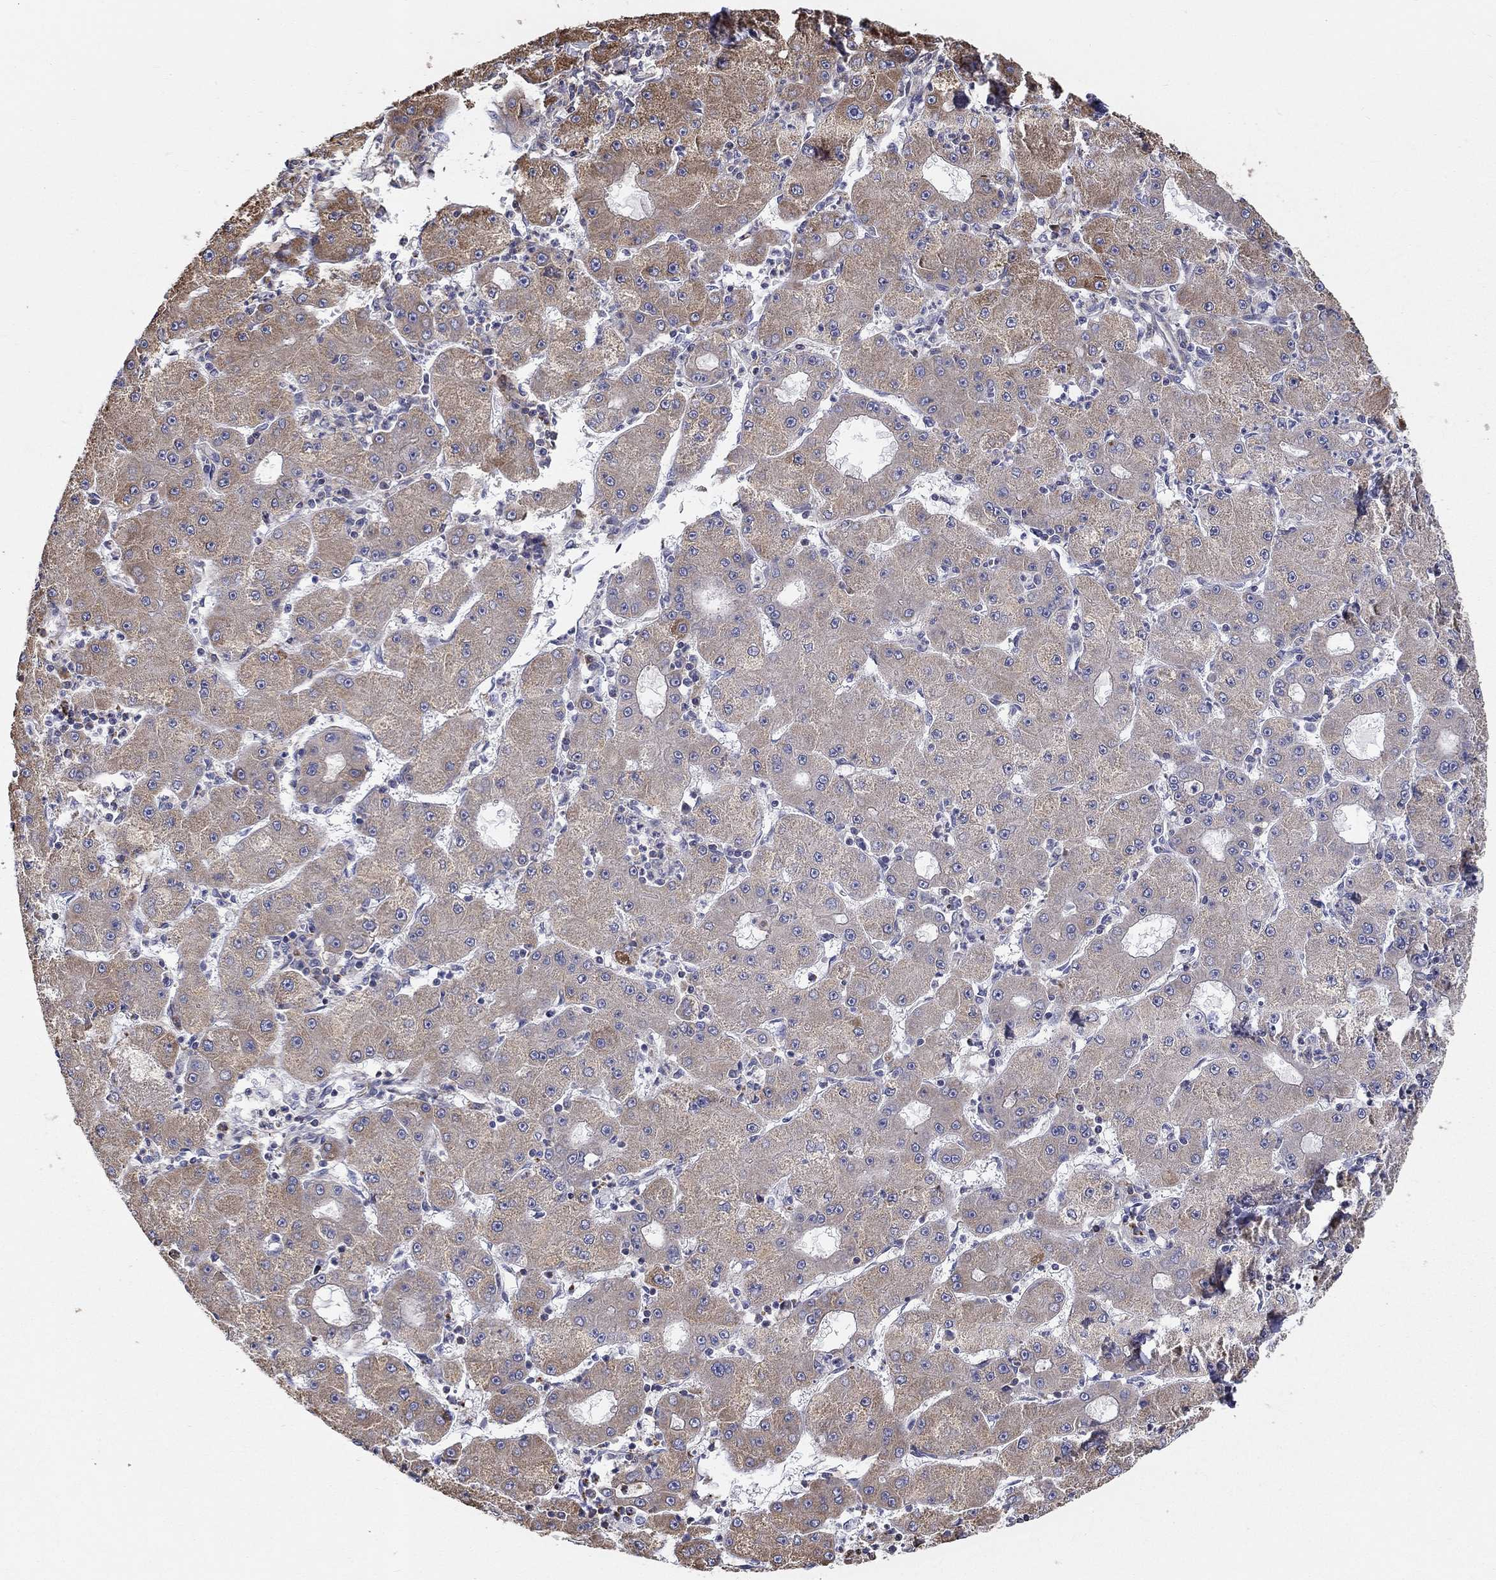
{"staining": {"intensity": "moderate", "quantity": "<25%", "location": "cytoplasmic/membranous"}, "tissue": "liver cancer", "cell_type": "Tumor cells", "image_type": "cancer", "snomed": [{"axis": "morphology", "description": "Carcinoma, Hepatocellular, NOS"}, {"axis": "topography", "description": "Liver"}], "caption": "An image of liver cancer stained for a protein reveals moderate cytoplasmic/membranous brown staining in tumor cells.", "gene": "NPHP1", "patient": {"sex": "male", "age": 73}}